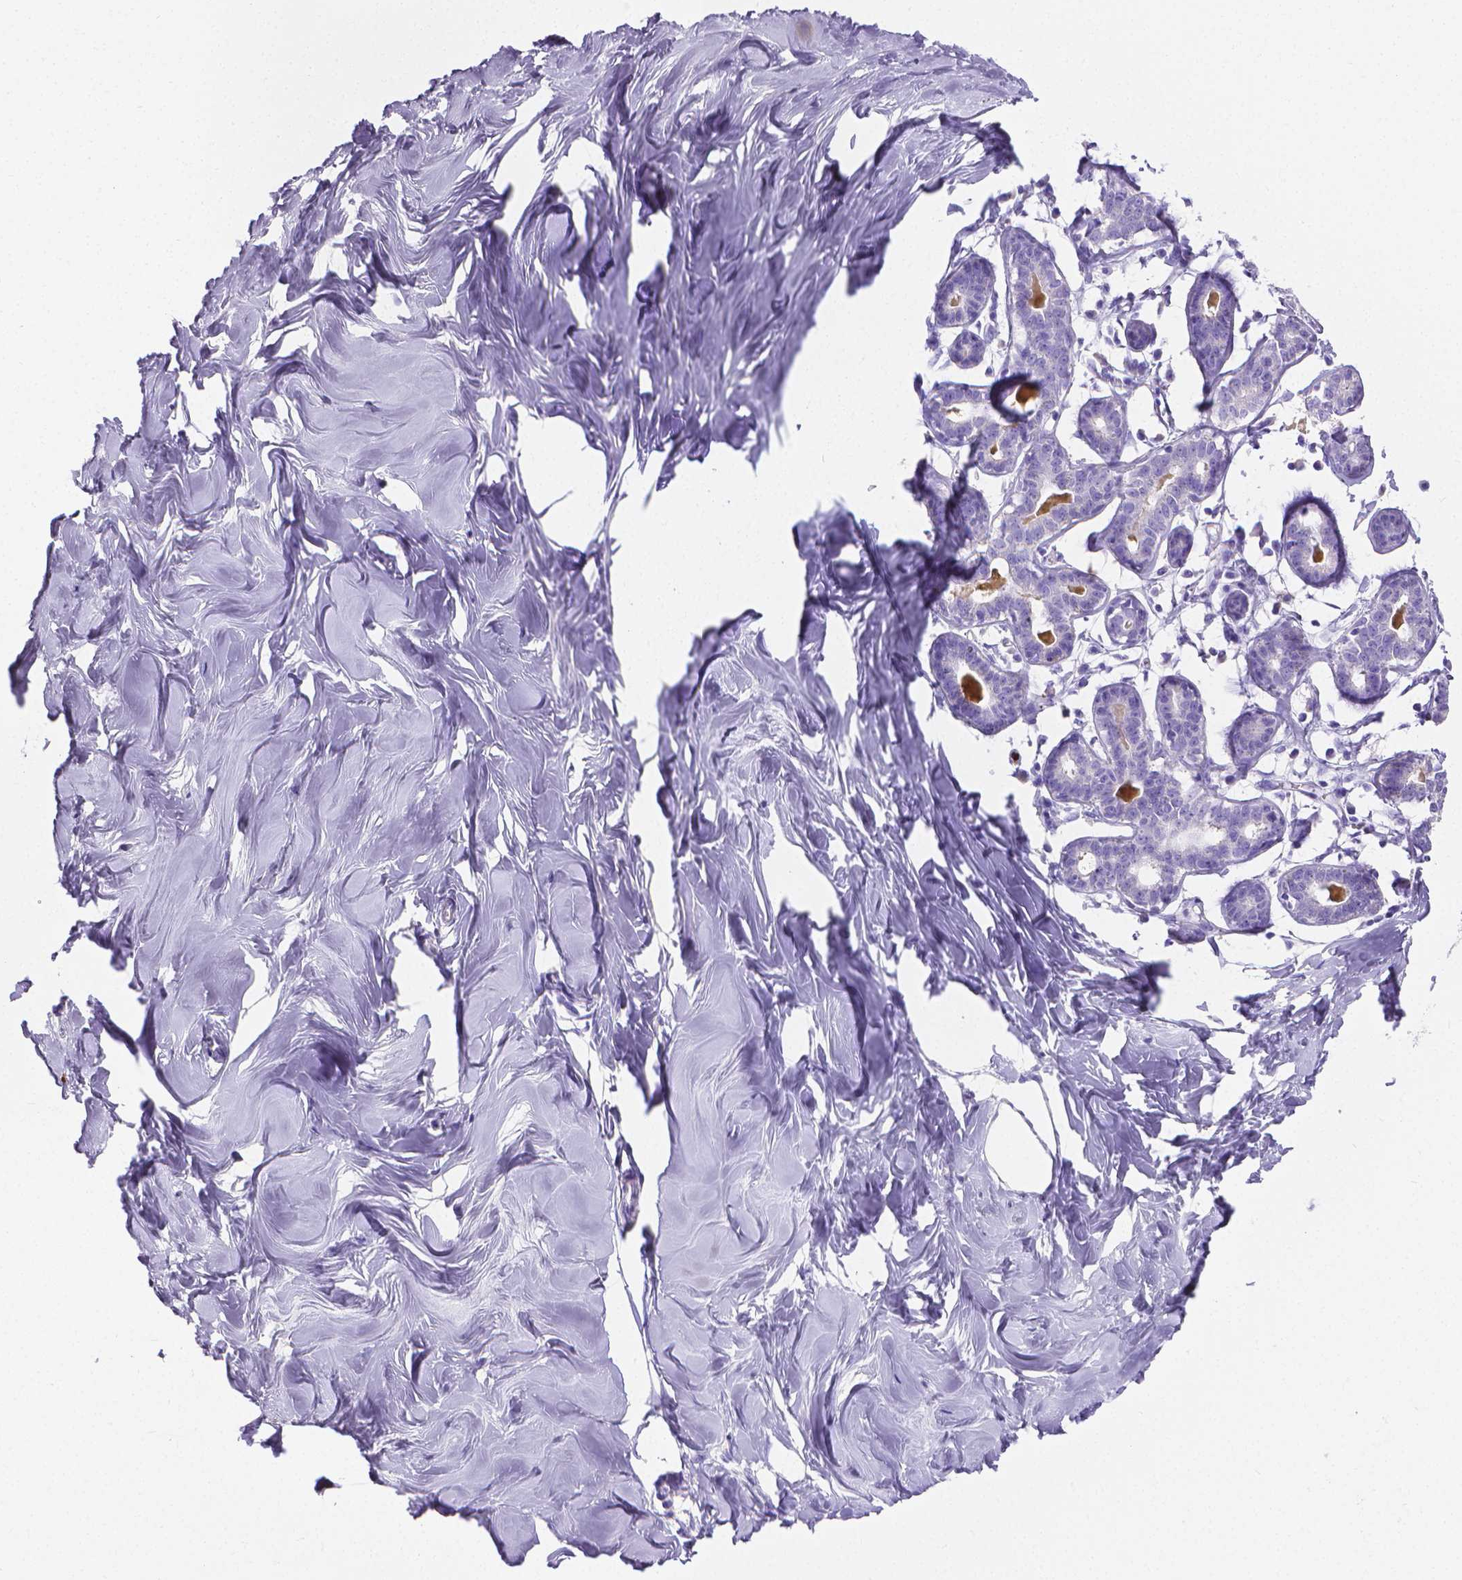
{"staining": {"intensity": "negative", "quantity": "none", "location": "none"}, "tissue": "breast", "cell_type": "Adipocytes", "image_type": "normal", "snomed": [{"axis": "morphology", "description": "Normal tissue, NOS"}, {"axis": "topography", "description": "Breast"}], "caption": "Histopathology image shows no protein expression in adipocytes of unremarkable breast. The staining is performed using DAB (3,3'-diaminobenzidine) brown chromogen with nuclei counter-stained in using hematoxylin.", "gene": "MMP9", "patient": {"sex": "female", "age": 27}}